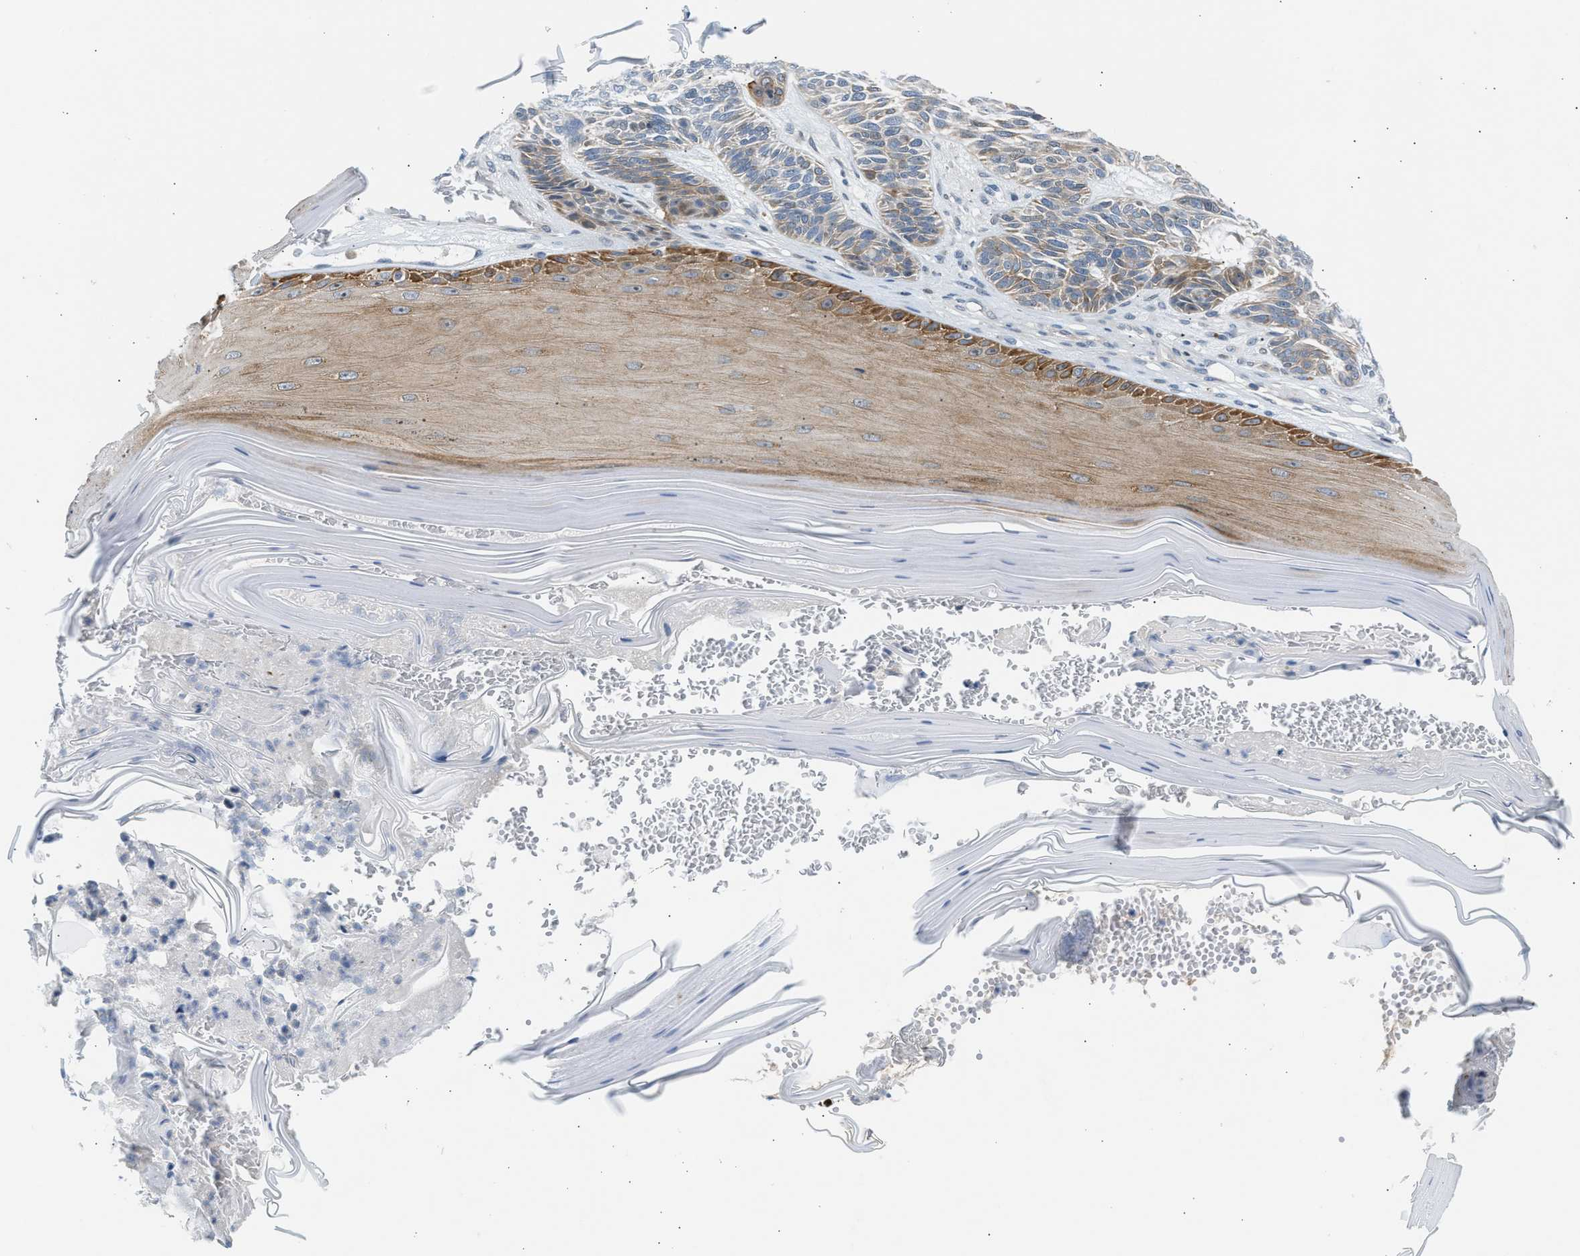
{"staining": {"intensity": "moderate", "quantity": "25%-75%", "location": "cytoplasmic/membranous"}, "tissue": "skin cancer", "cell_type": "Tumor cells", "image_type": "cancer", "snomed": [{"axis": "morphology", "description": "Basal cell carcinoma"}, {"axis": "topography", "description": "Skin"}], "caption": "Human skin cancer (basal cell carcinoma) stained for a protein (brown) displays moderate cytoplasmic/membranous positive positivity in approximately 25%-75% of tumor cells.", "gene": "NPS", "patient": {"sex": "male", "age": 55}}